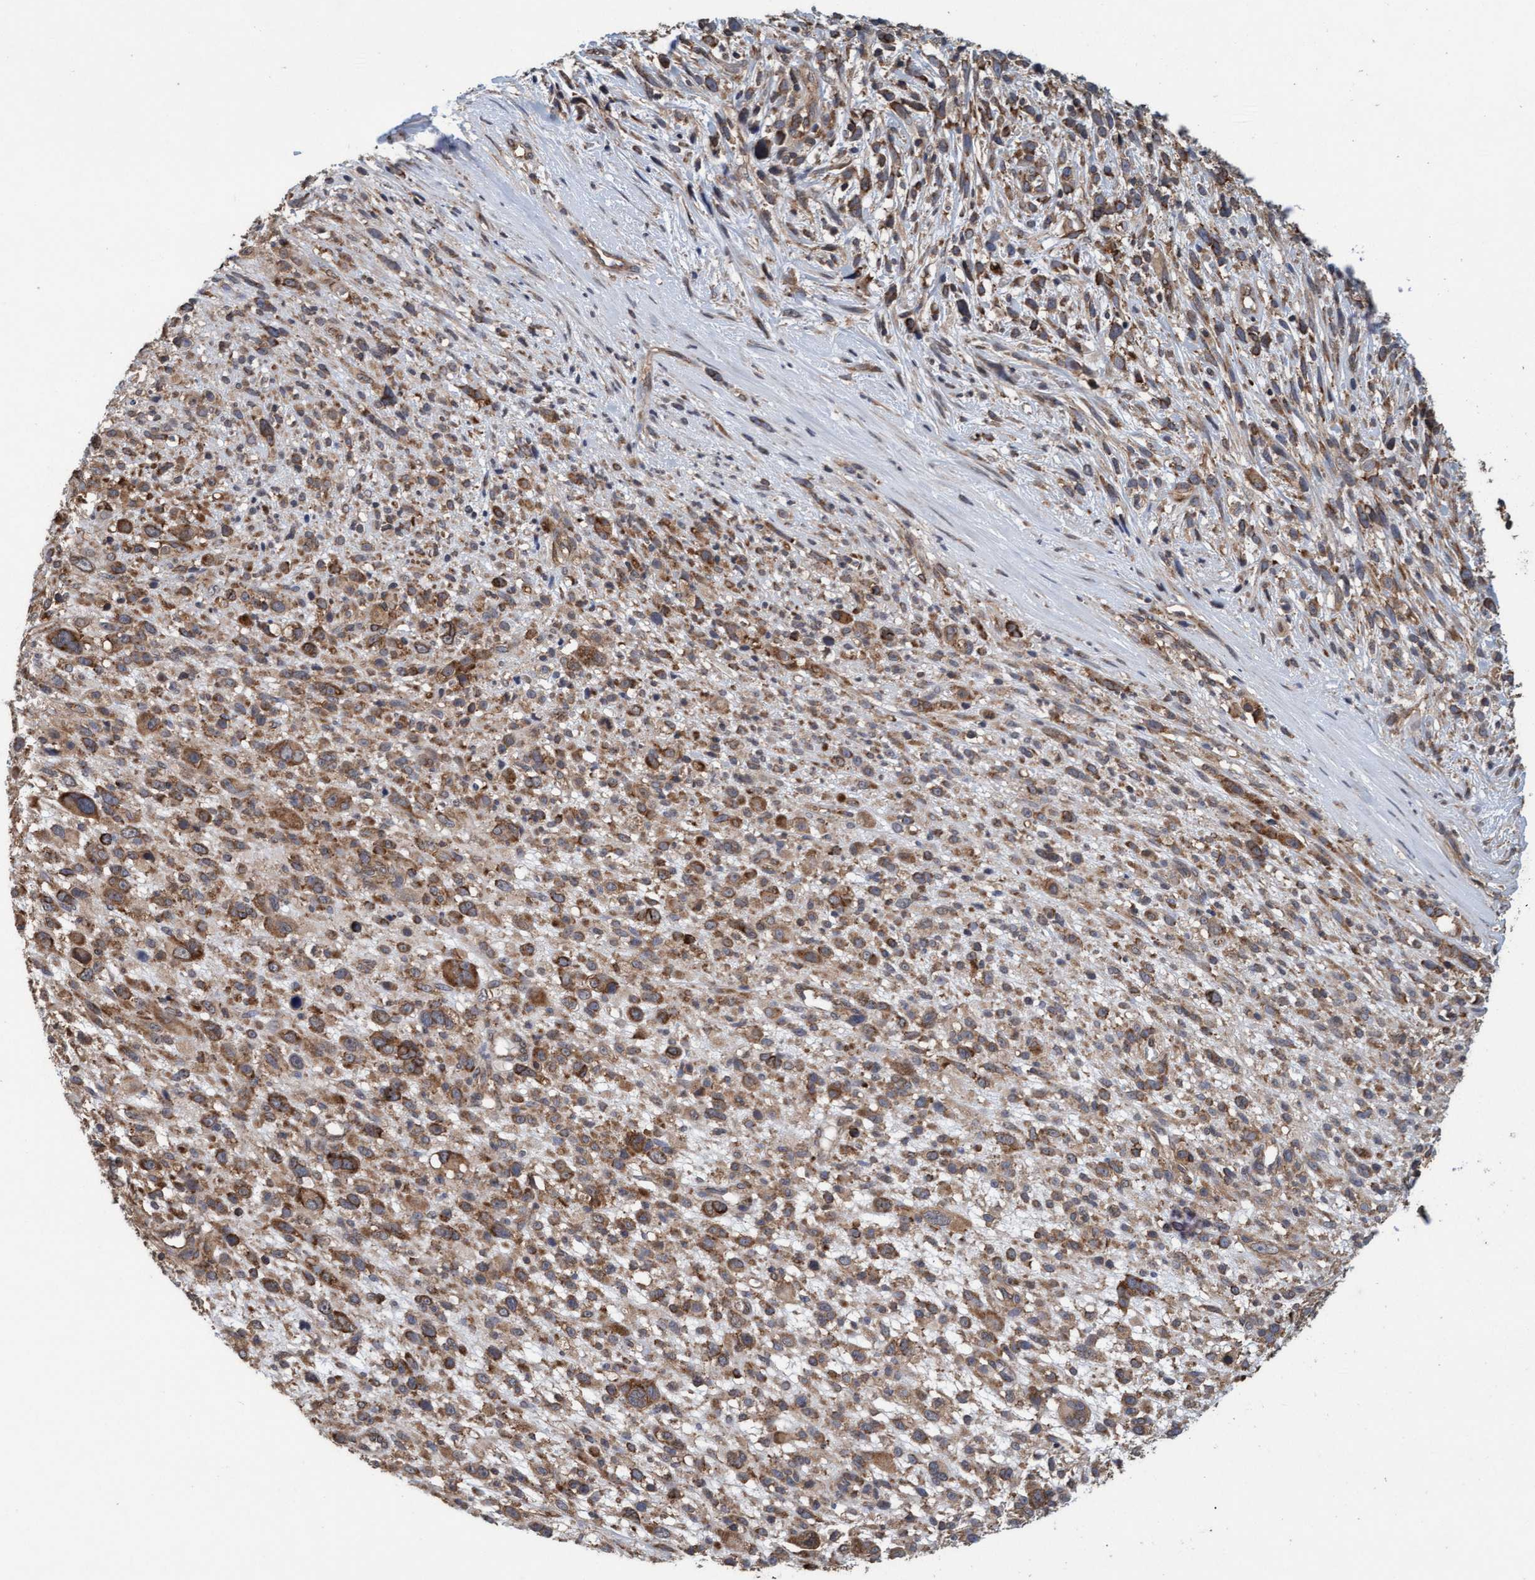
{"staining": {"intensity": "moderate", "quantity": ">75%", "location": "cytoplasmic/membranous"}, "tissue": "melanoma", "cell_type": "Tumor cells", "image_type": "cancer", "snomed": [{"axis": "morphology", "description": "Malignant melanoma, NOS"}, {"axis": "topography", "description": "Skin"}], "caption": "Malignant melanoma stained with IHC demonstrates moderate cytoplasmic/membranous positivity in about >75% of tumor cells. (Brightfield microscopy of DAB IHC at high magnification).", "gene": "FXR2", "patient": {"sex": "female", "age": 55}}